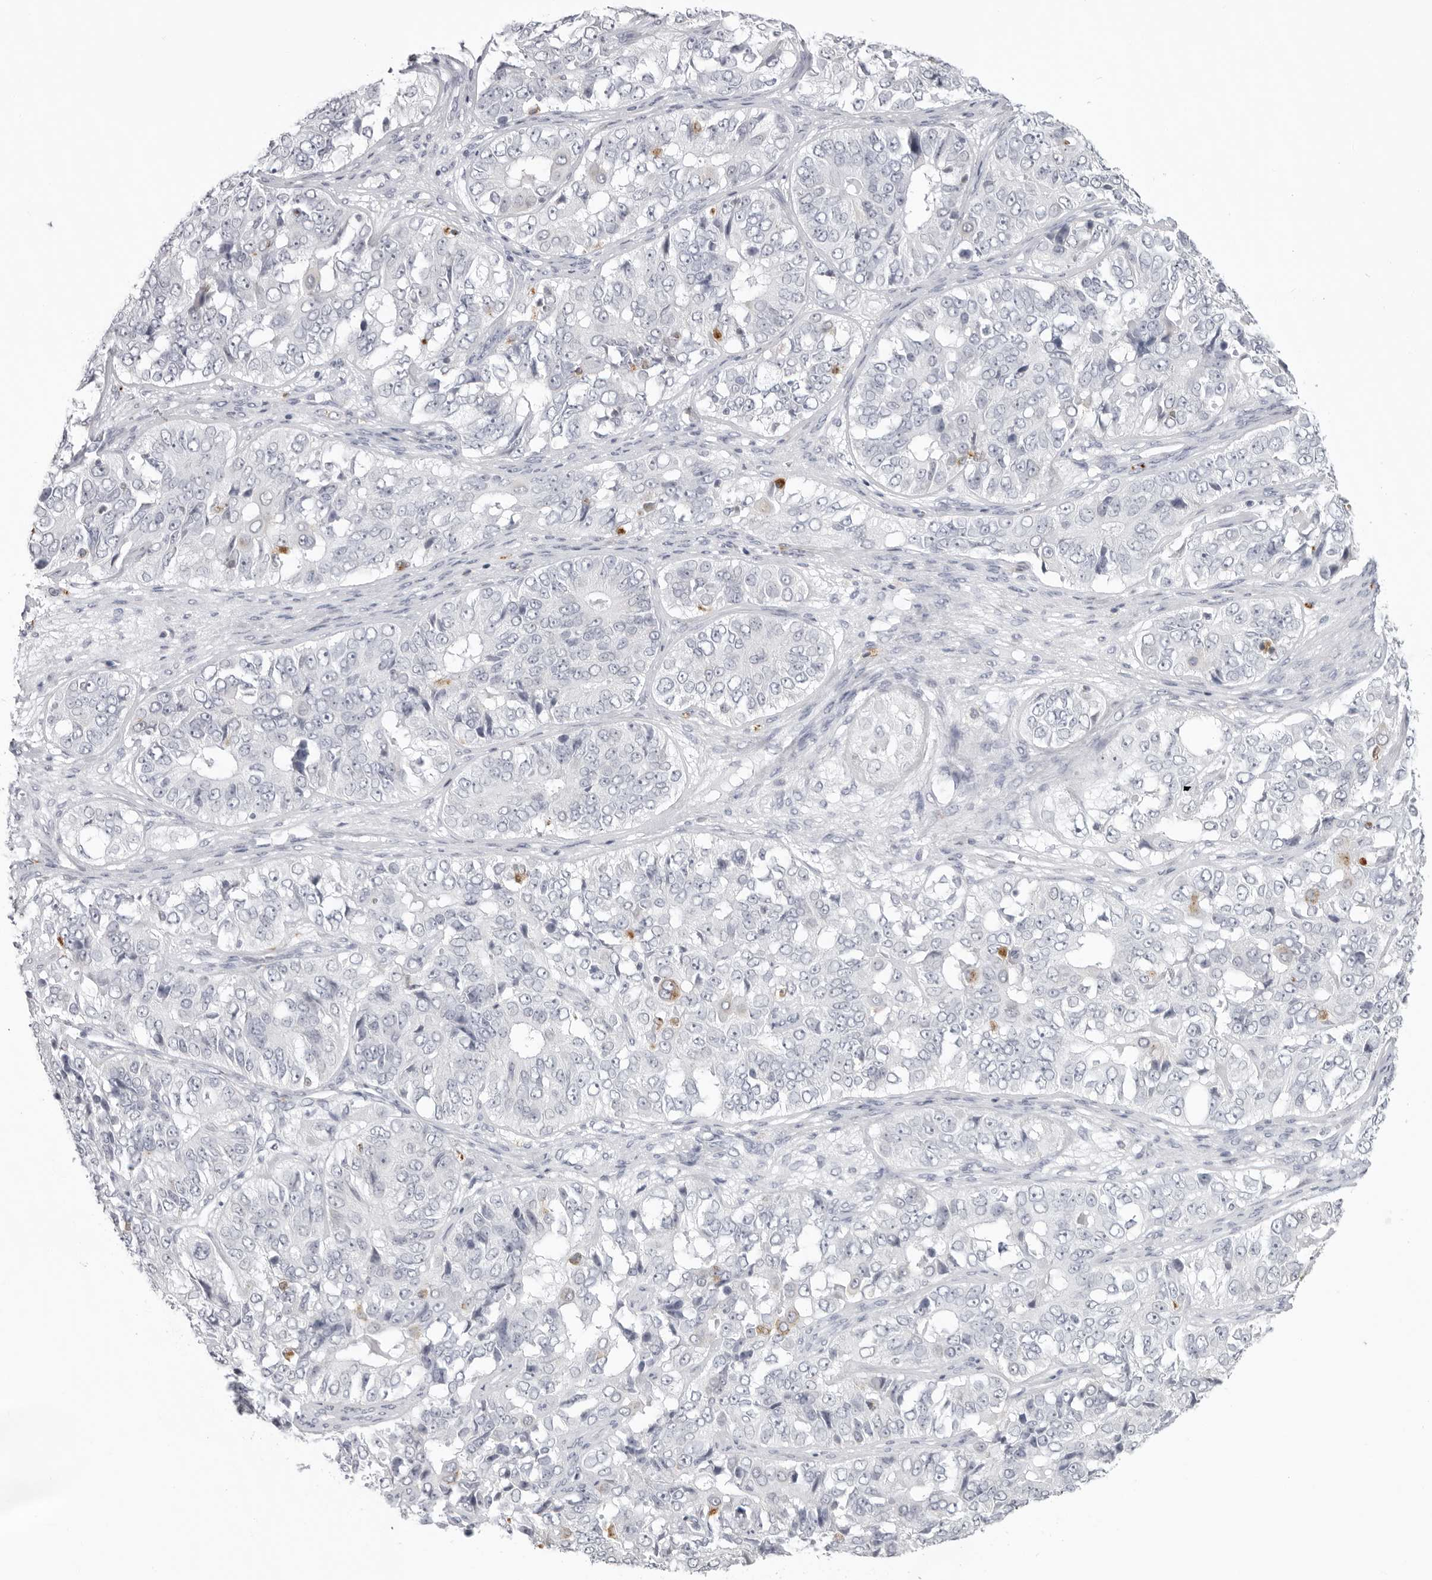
{"staining": {"intensity": "negative", "quantity": "none", "location": "none"}, "tissue": "ovarian cancer", "cell_type": "Tumor cells", "image_type": "cancer", "snomed": [{"axis": "morphology", "description": "Carcinoma, endometroid"}, {"axis": "topography", "description": "Ovary"}], "caption": "Tumor cells show no significant protein expression in ovarian endometroid carcinoma.", "gene": "IL25", "patient": {"sex": "female", "age": 51}}